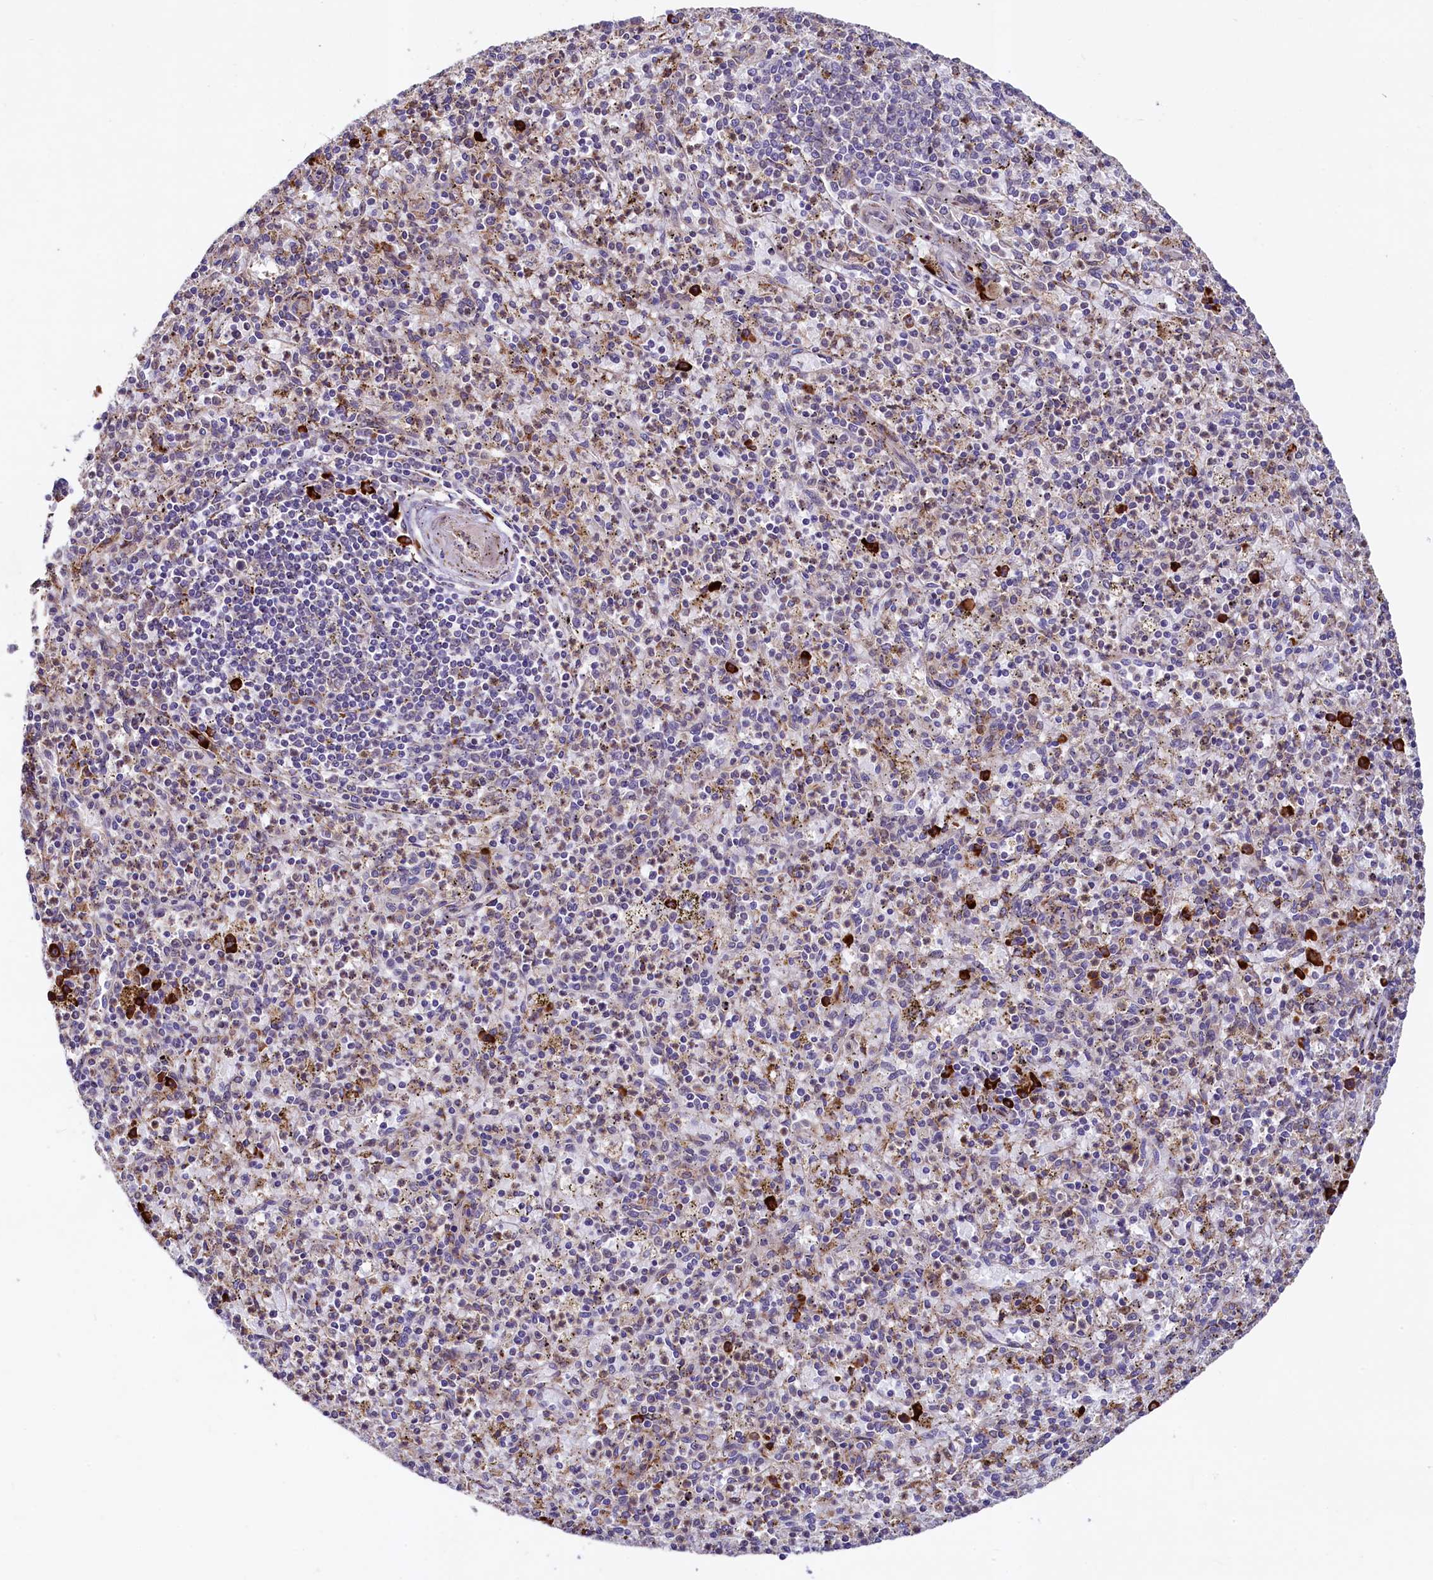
{"staining": {"intensity": "moderate", "quantity": "<25%", "location": "cytoplasmic/membranous"}, "tissue": "spleen", "cell_type": "Cells in red pulp", "image_type": "normal", "snomed": [{"axis": "morphology", "description": "Normal tissue, NOS"}, {"axis": "topography", "description": "Spleen"}], "caption": "Immunohistochemical staining of normal spleen exhibits low levels of moderate cytoplasmic/membranous positivity in approximately <25% of cells in red pulp.", "gene": "C5orf15", "patient": {"sex": "male", "age": 72}}